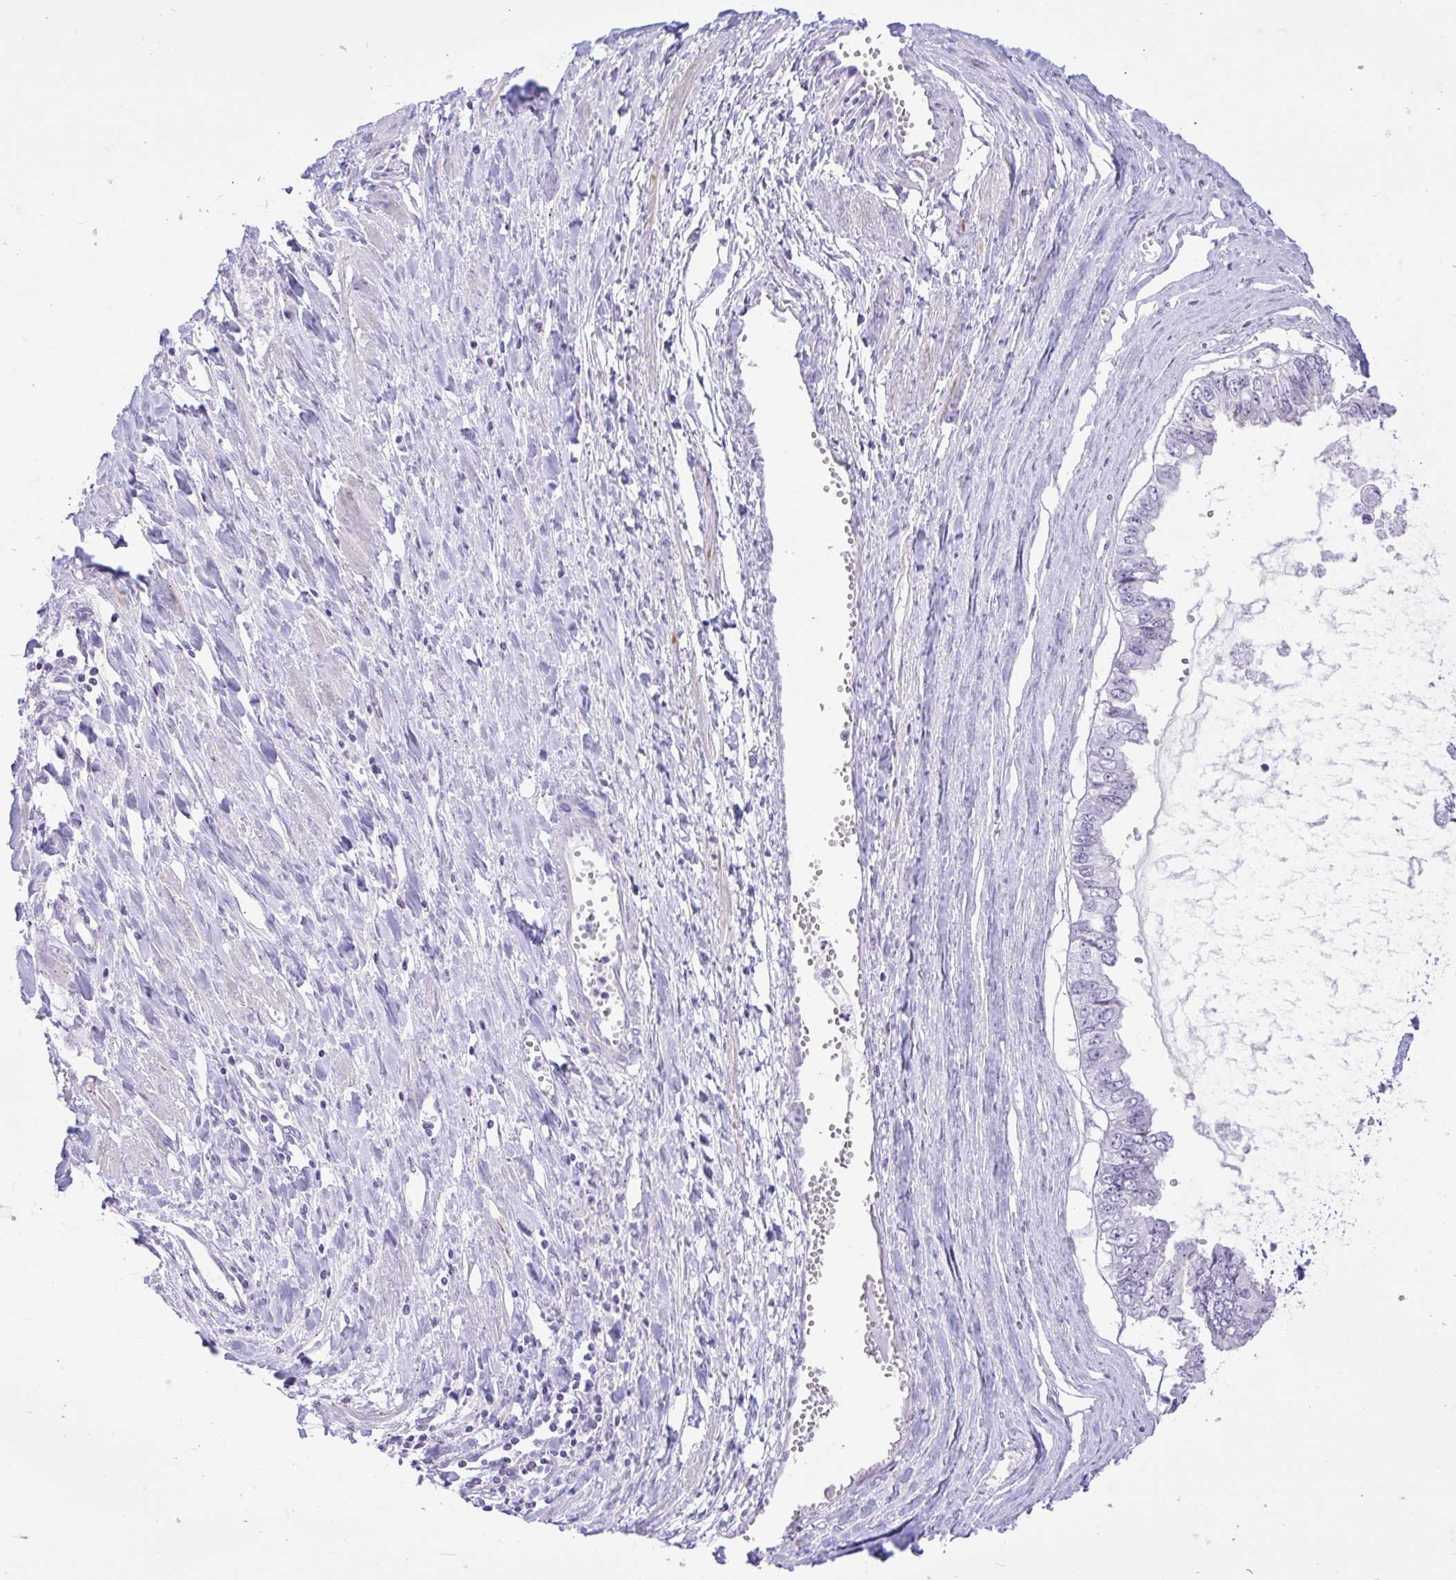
{"staining": {"intensity": "negative", "quantity": "none", "location": "none"}, "tissue": "ovarian cancer", "cell_type": "Tumor cells", "image_type": "cancer", "snomed": [{"axis": "morphology", "description": "Cystadenocarcinoma, mucinous, NOS"}, {"axis": "topography", "description": "Ovary"}], "caption": "IHC image of neoplastic tissue: human ovarian mucinous cystadenocarcinoma stained with DAB (3,3'-diaminobenzidine) exhibits no significant protein positivity in tumor cells.", "gene": "REEP1", "patient": {"sex": "female", "age": 72}}